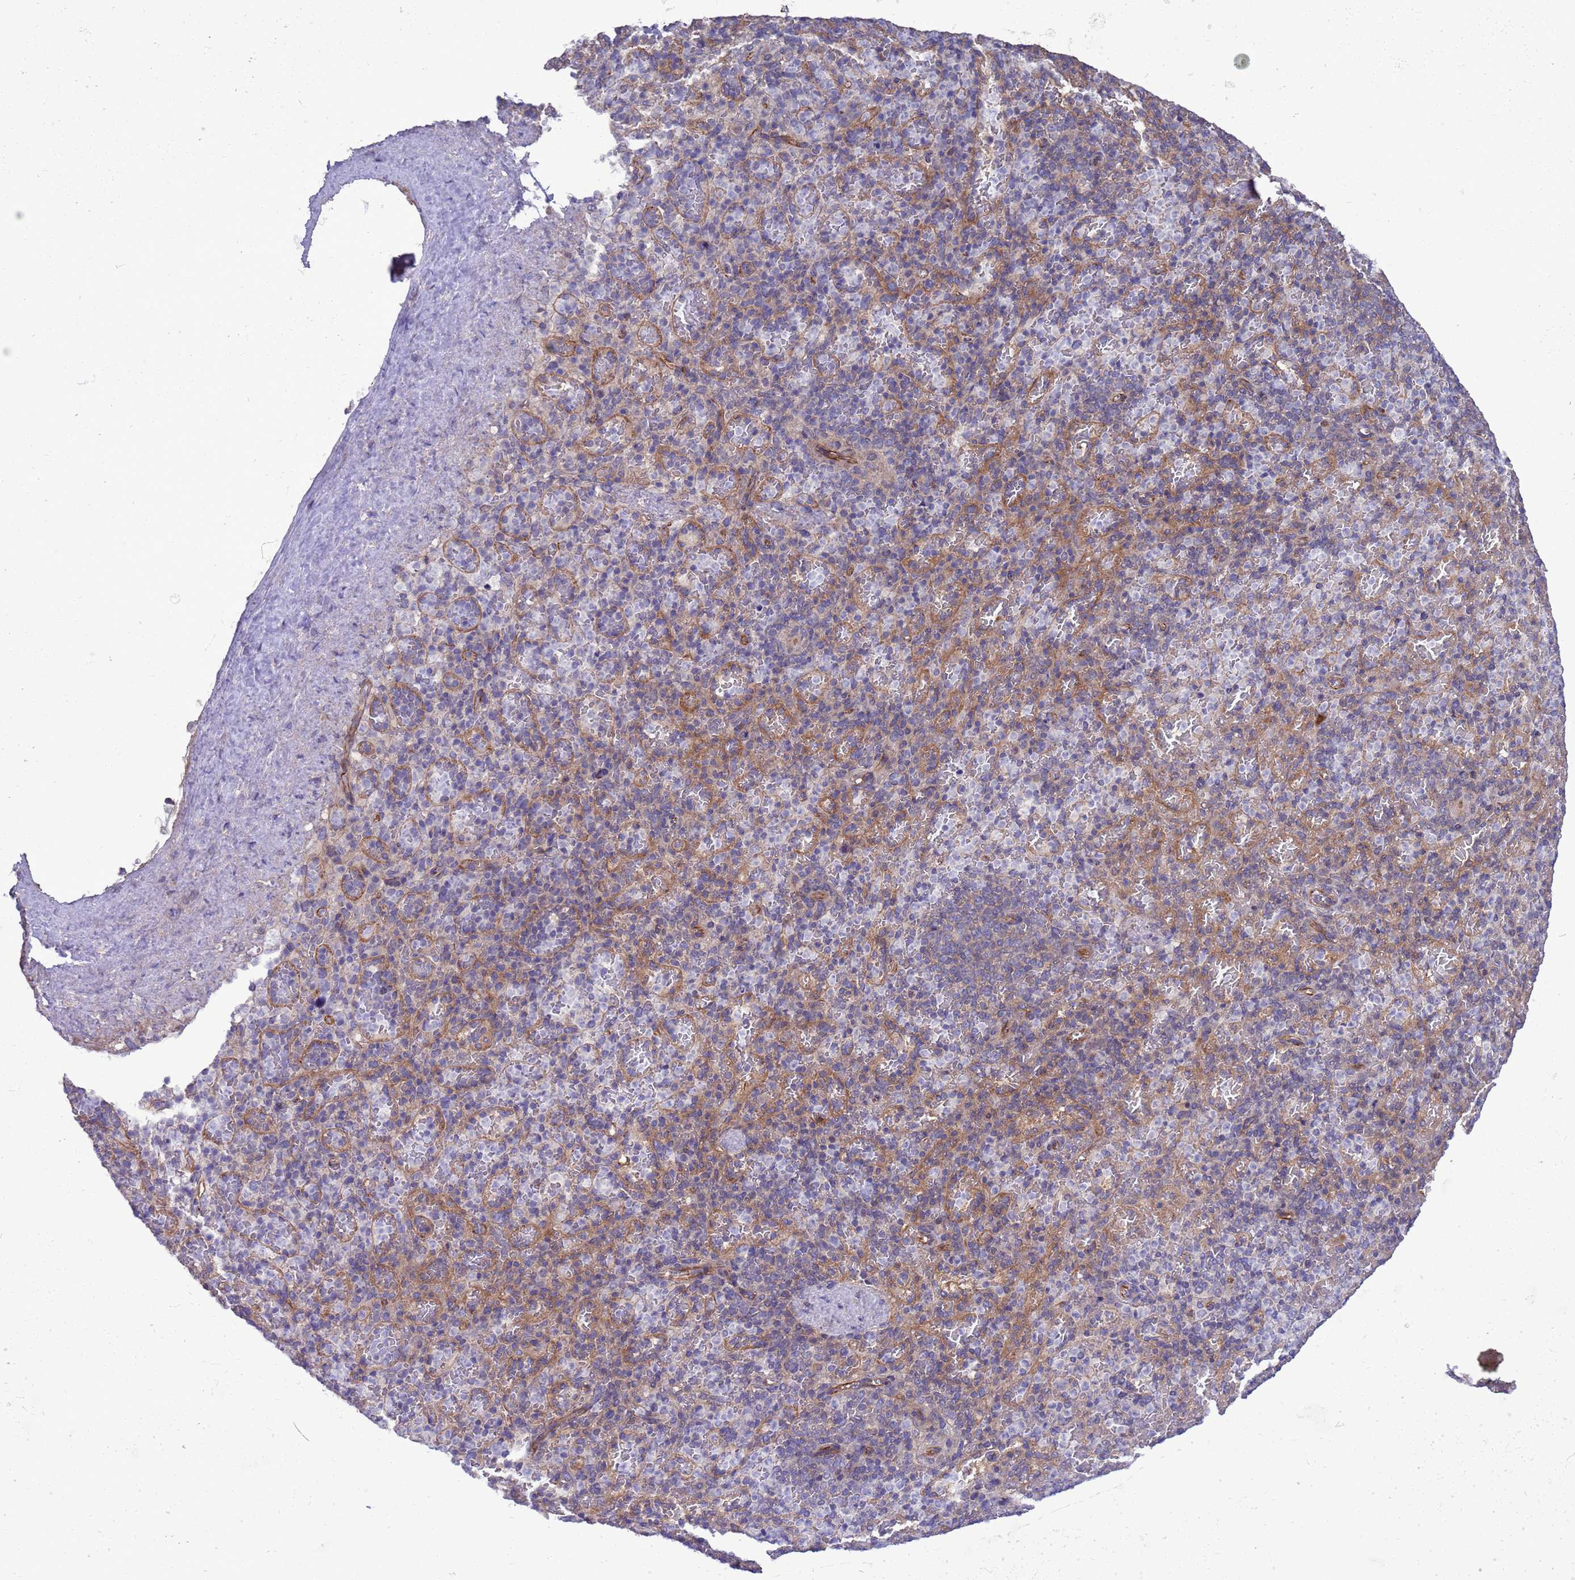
{"staining": {"intensity": "weak", "quantity": "<25%", "location": "cytoplasmic/membranous"}, "tissue": "spleen", "cell_type": "Cells in red pulp", "image_type": "normal", "snomed": [{"axis": "morphology", "description": "Normal tissue, NOS"}, {"axis": "topography", "description": "Spleen"}], "caption": "Micrograph shows no protein expression in cells in red pulp of normal spleen.", "gene": "GJA10", "patient": {"sex": "female", "age": 74}}